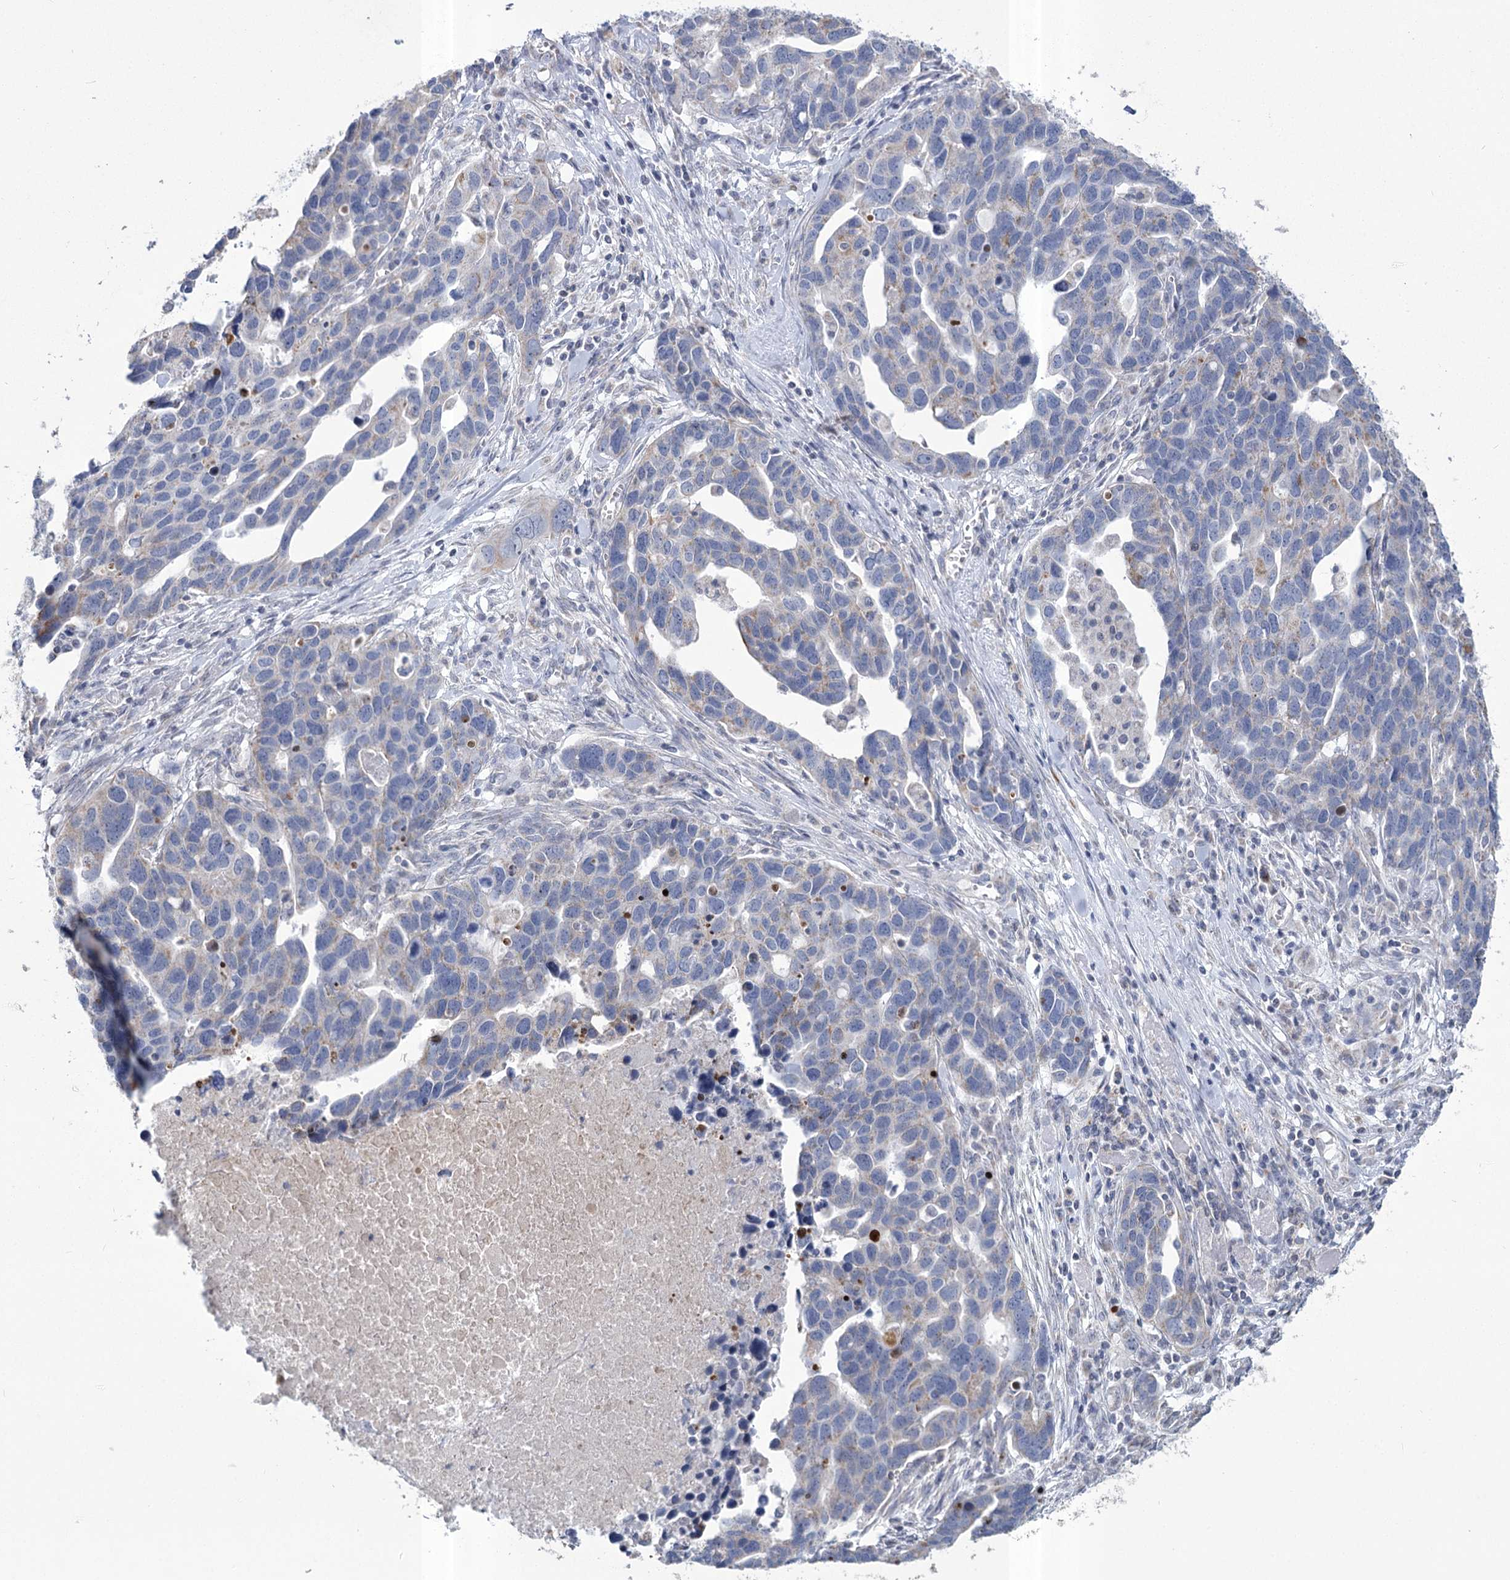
{"staining": {"intensity": "negative", "quantity": "none", "location": "none"}, "tissue": "ovarian cancer", "cell_type": "Tumor cells", "image_type": "cancer", "snomed": [{"axis": "morphology", "description": "Cystadenocarcinoma, serous, NOS"}, {"axis": "topography", "description": "Ovary"}], "caption": "Tumor cells are negative for protein expression in human ovarian cancer (serous cystadenocarcinoma).", "gene": "PDHB", "patient": {"sex": "female", "age": 54}}